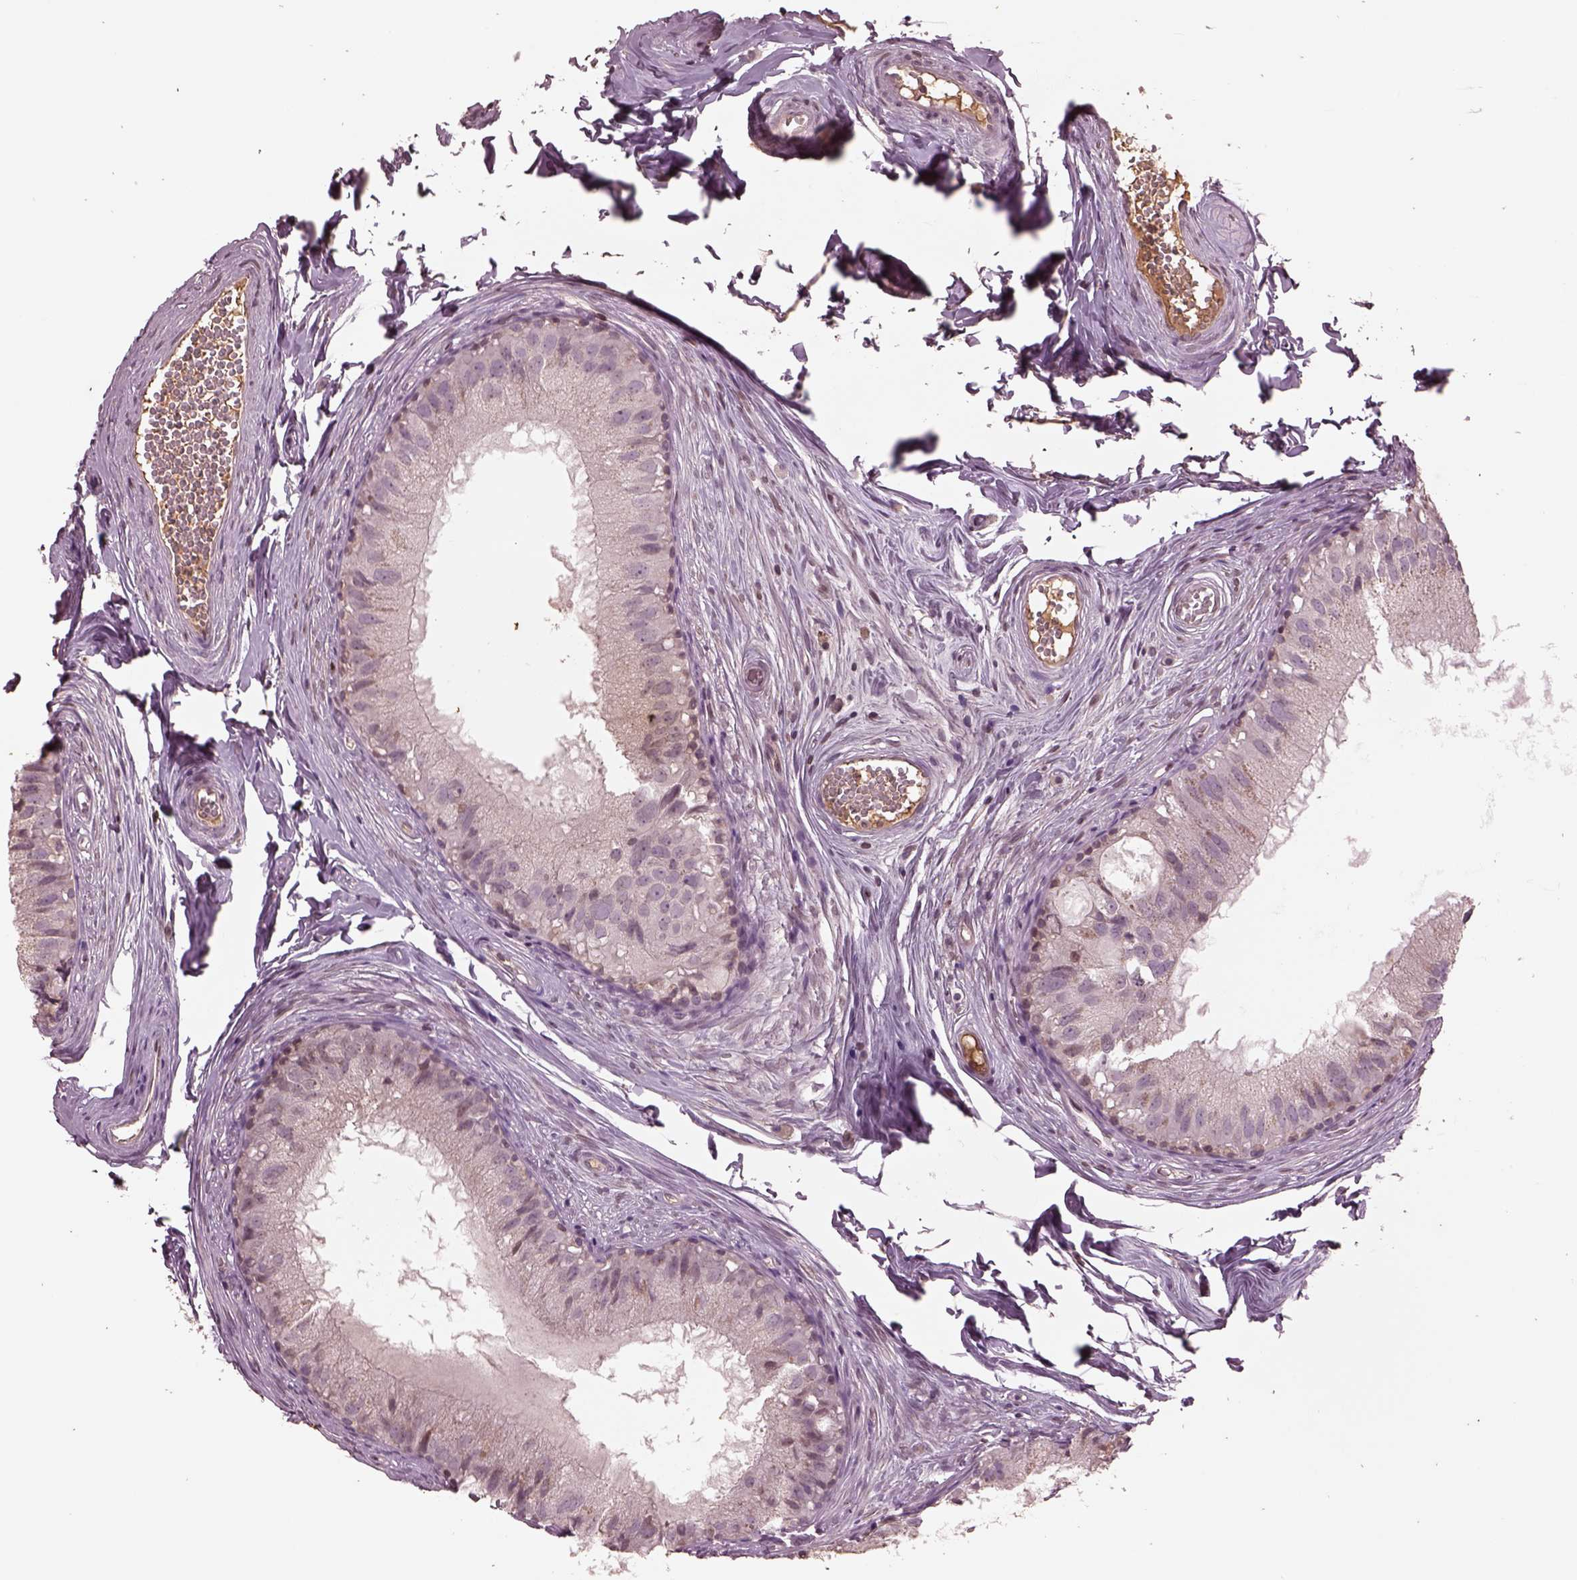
{"staining": {"intensity": "negative", "quantity": "none", "location": "none"}, "tissue": "epididymis", "cell_type": "Glandular cells", "image_type": "normal", "snomed": [{"axis": "morphology", "description": "Normal tissue, NOS"}, {"axis": "topography", "description": "Epididymis"}], "caption": "Immunohistochemistry histopathology image of unremarkable epididymis: human epididymis stained with DAB displays no significant protein staining in glandular cells. Nuclei are stained in blue.", "gene": "PTX4", "patient": {"sex": "male", "age": 45}}